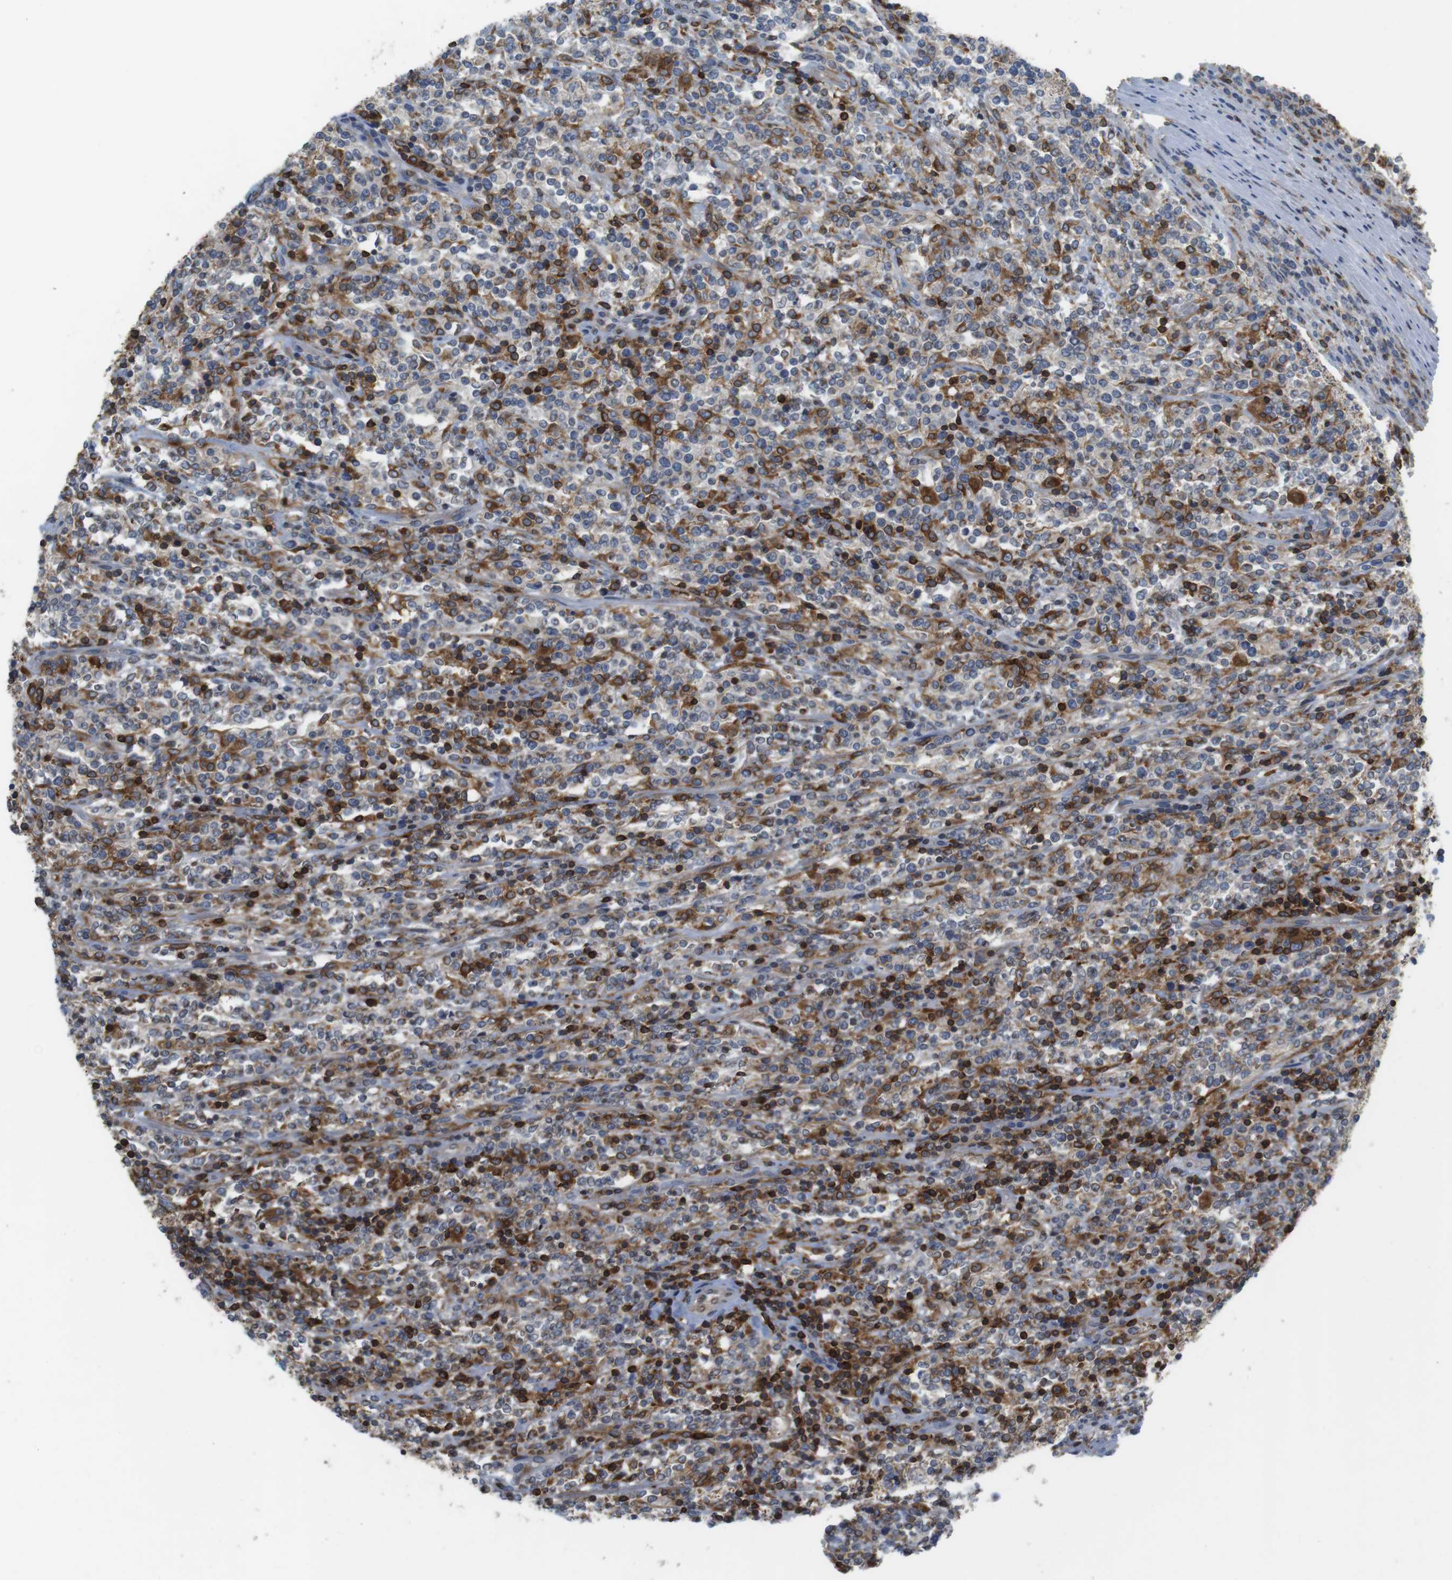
{"staining": {"intensity": "weak", "quantity": "<25%", "location": "cytoplasmic/membranous"}, "tissue": "lymphoma", "cell_type": "Tumor cells", "image_type": "cancer", "snomed": [{"axis": "morphology", "description": "Malignant lymphoma, non-Hodgkin's type, High grade"}, {"axis": "topography", "description": "Soft tissue"}], "caption": "Tumor cells show no significant protein expression in lymphoma.", "gene": "ARL6IP5", "patient": {"sex": "male", "age": 18}}